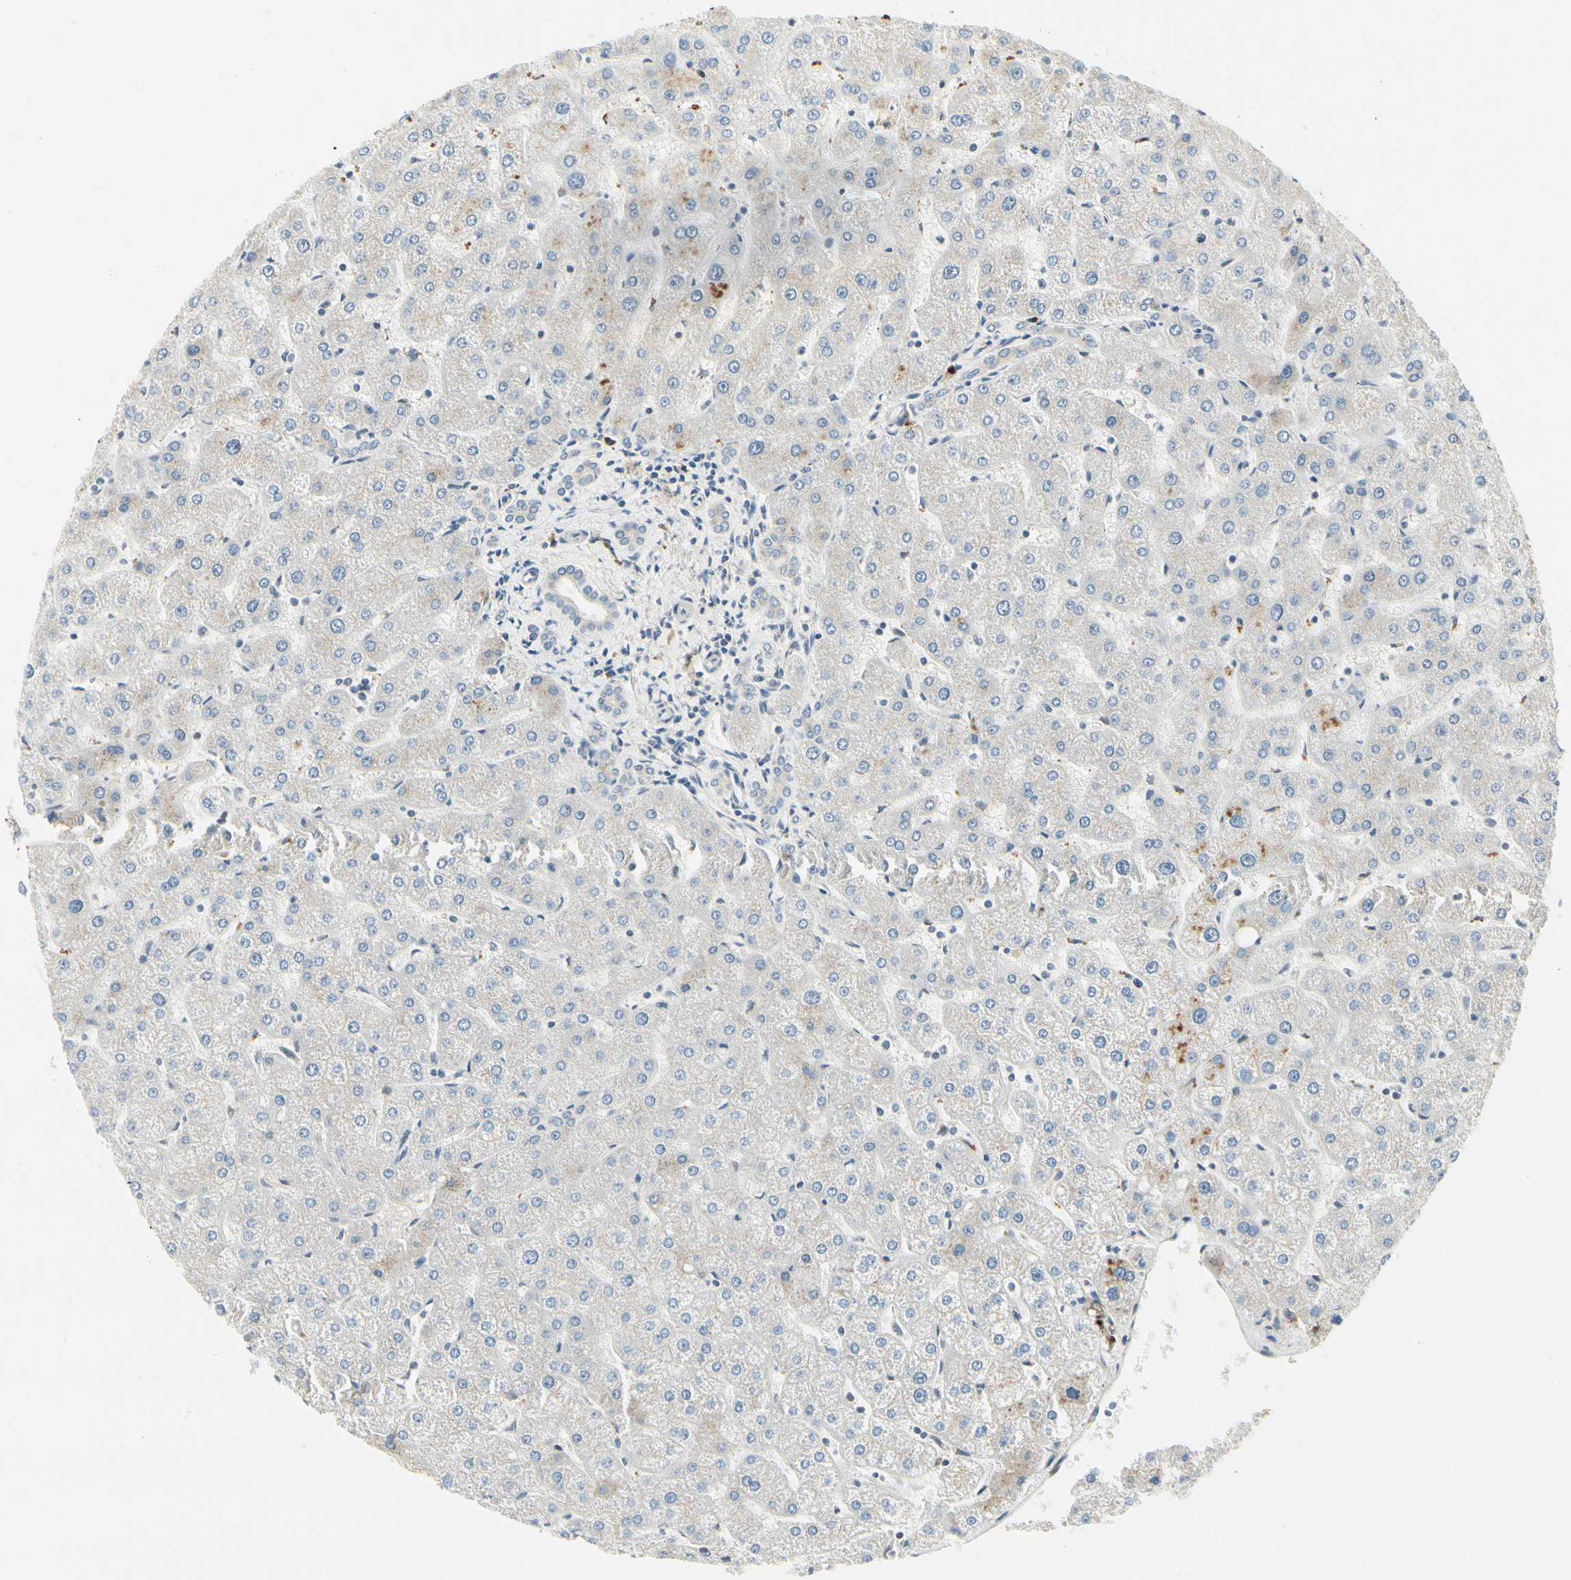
{"staining": {"intensity": "negative", "quantity": "none", "location": "none"}, "tissue": "liver", "cell_type": "Cholangiocytes", "image_type": "normal", "snomed": [{"axis": "morphology", "description": "Normal tissue, NOS"}, {"axis": "topography", "description": "Liver"}], "caption": "Immunohistochemical staining of benign liver reveals no significant positivity in cholangiocytes. The staining is performed using DAB (3,3'-diaminobenzidine) brown chromogen with nuclei counter-stained in using hematoxylin.", "gene": "MANSC1", "patient": {"sex": "male", "age": 67}}